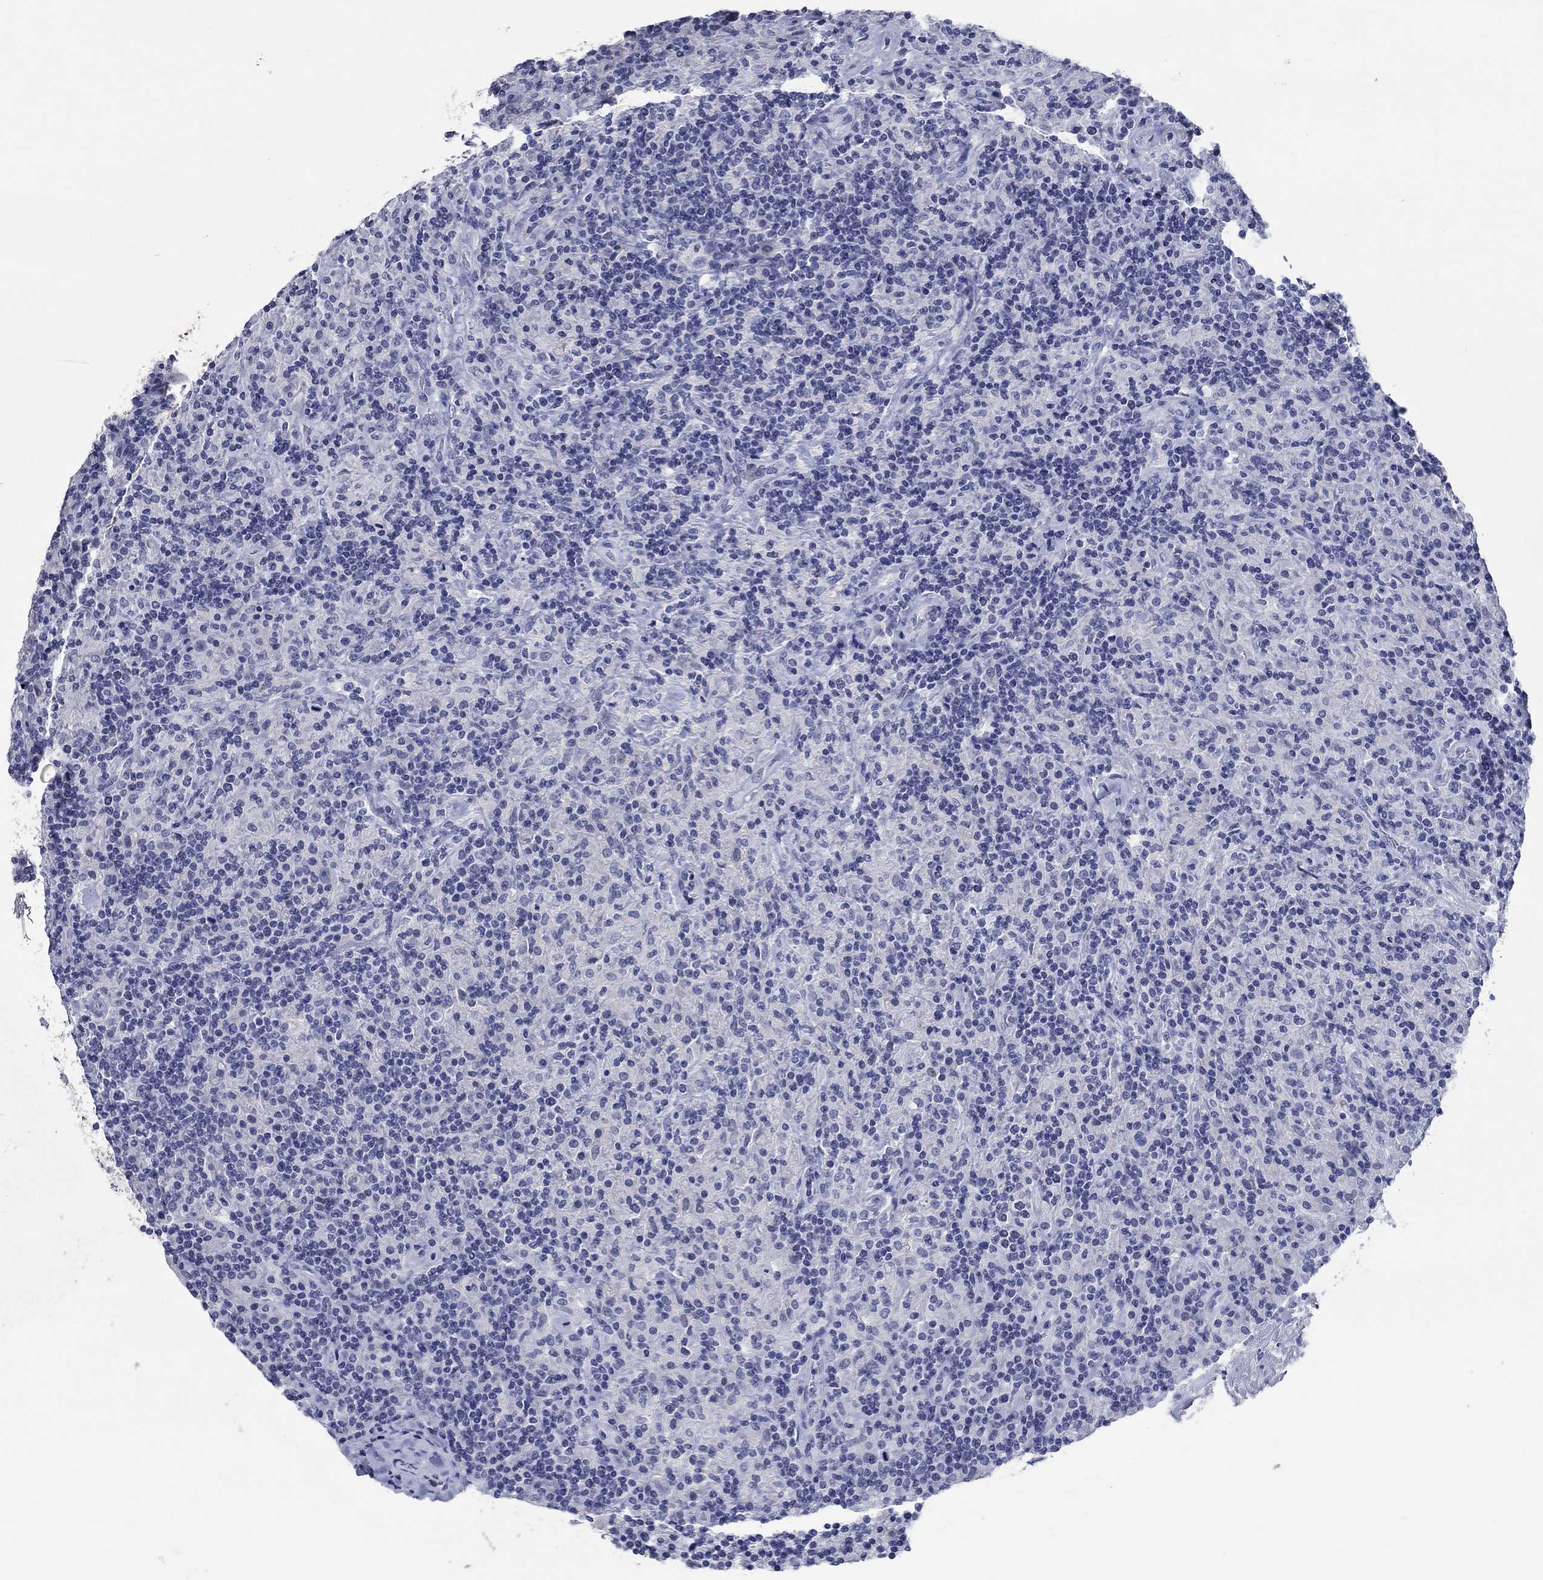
{"staining": {"intensity": "negative", "quantity": "none", "location": "none"}, "tissue": "lymphoma", "cell_type": "Tumor cells", "image_type": "cancer", "snomed": [{"axis": "morphology", "description": "Hodgkin's disease, NOS"}, {"axis": "topography", "description": "Lymph node"}], "caption": "Human lymphoma stained for a protein using IHC displays no staining in tumor cells.", "gene": "POU5F1", "patient": {"sex": "male", "age": 70}}